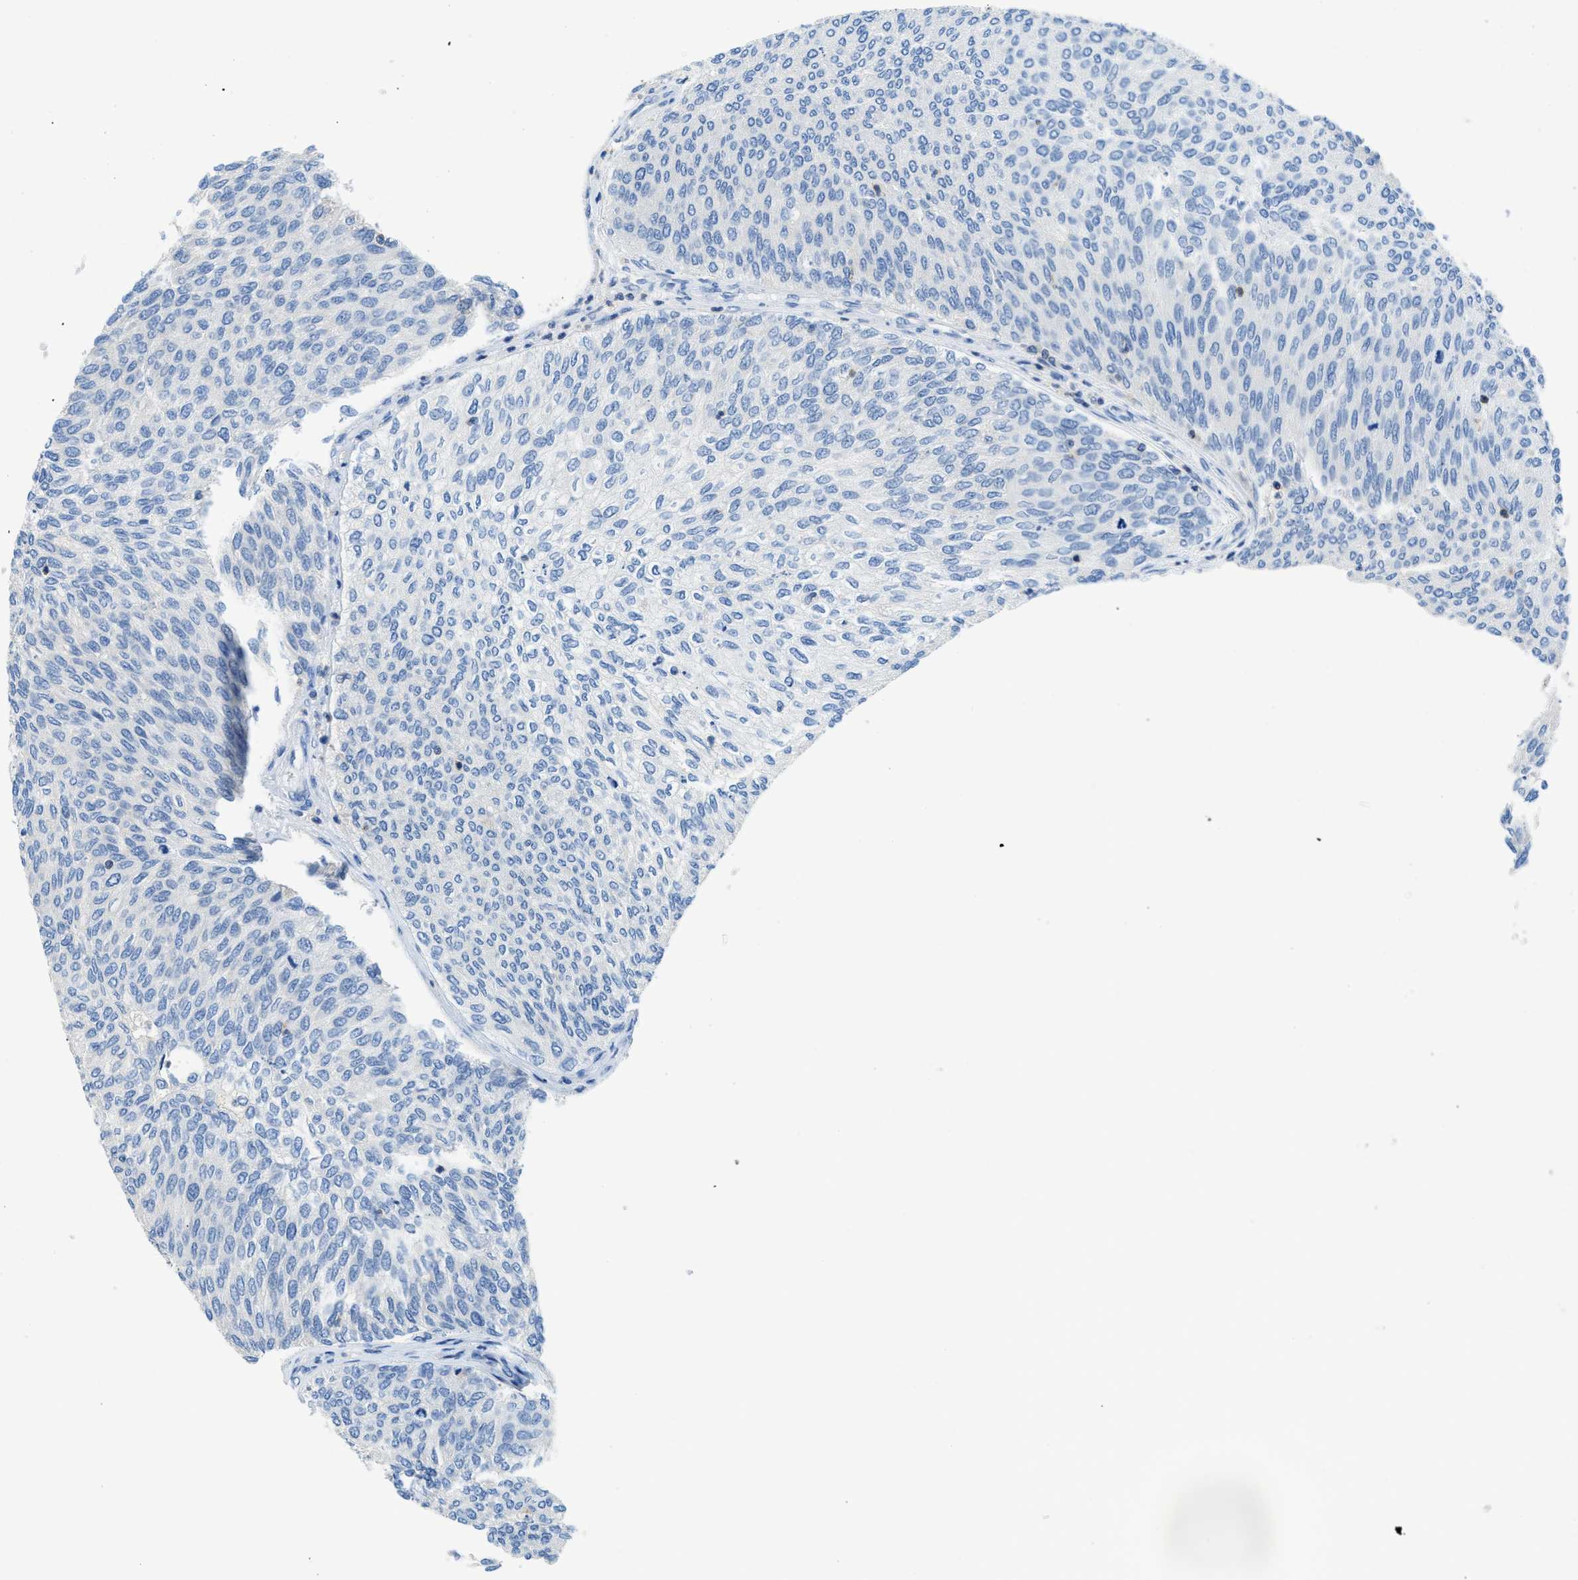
{"staining": {"intensity": "negative", "quantity": "none", "location": "none"}, "tissue": "urothelial cancer", "cell_type": "Tumor cells", "image_type": "cancer", "snomed": [{"axis": "morphology", "description": "Urothelial carcinoma, Low grade"}, {"axis": "topography", "description": "Urinary bladder"}], "caption": "IHC photomicrograph of human urothelial carcinoma (low-grade) stained for a protein (brown), which demonstrates no expression in tumor cells.", "gene": "FAM151A", "patient": {"sex": "female", "age": 79}}